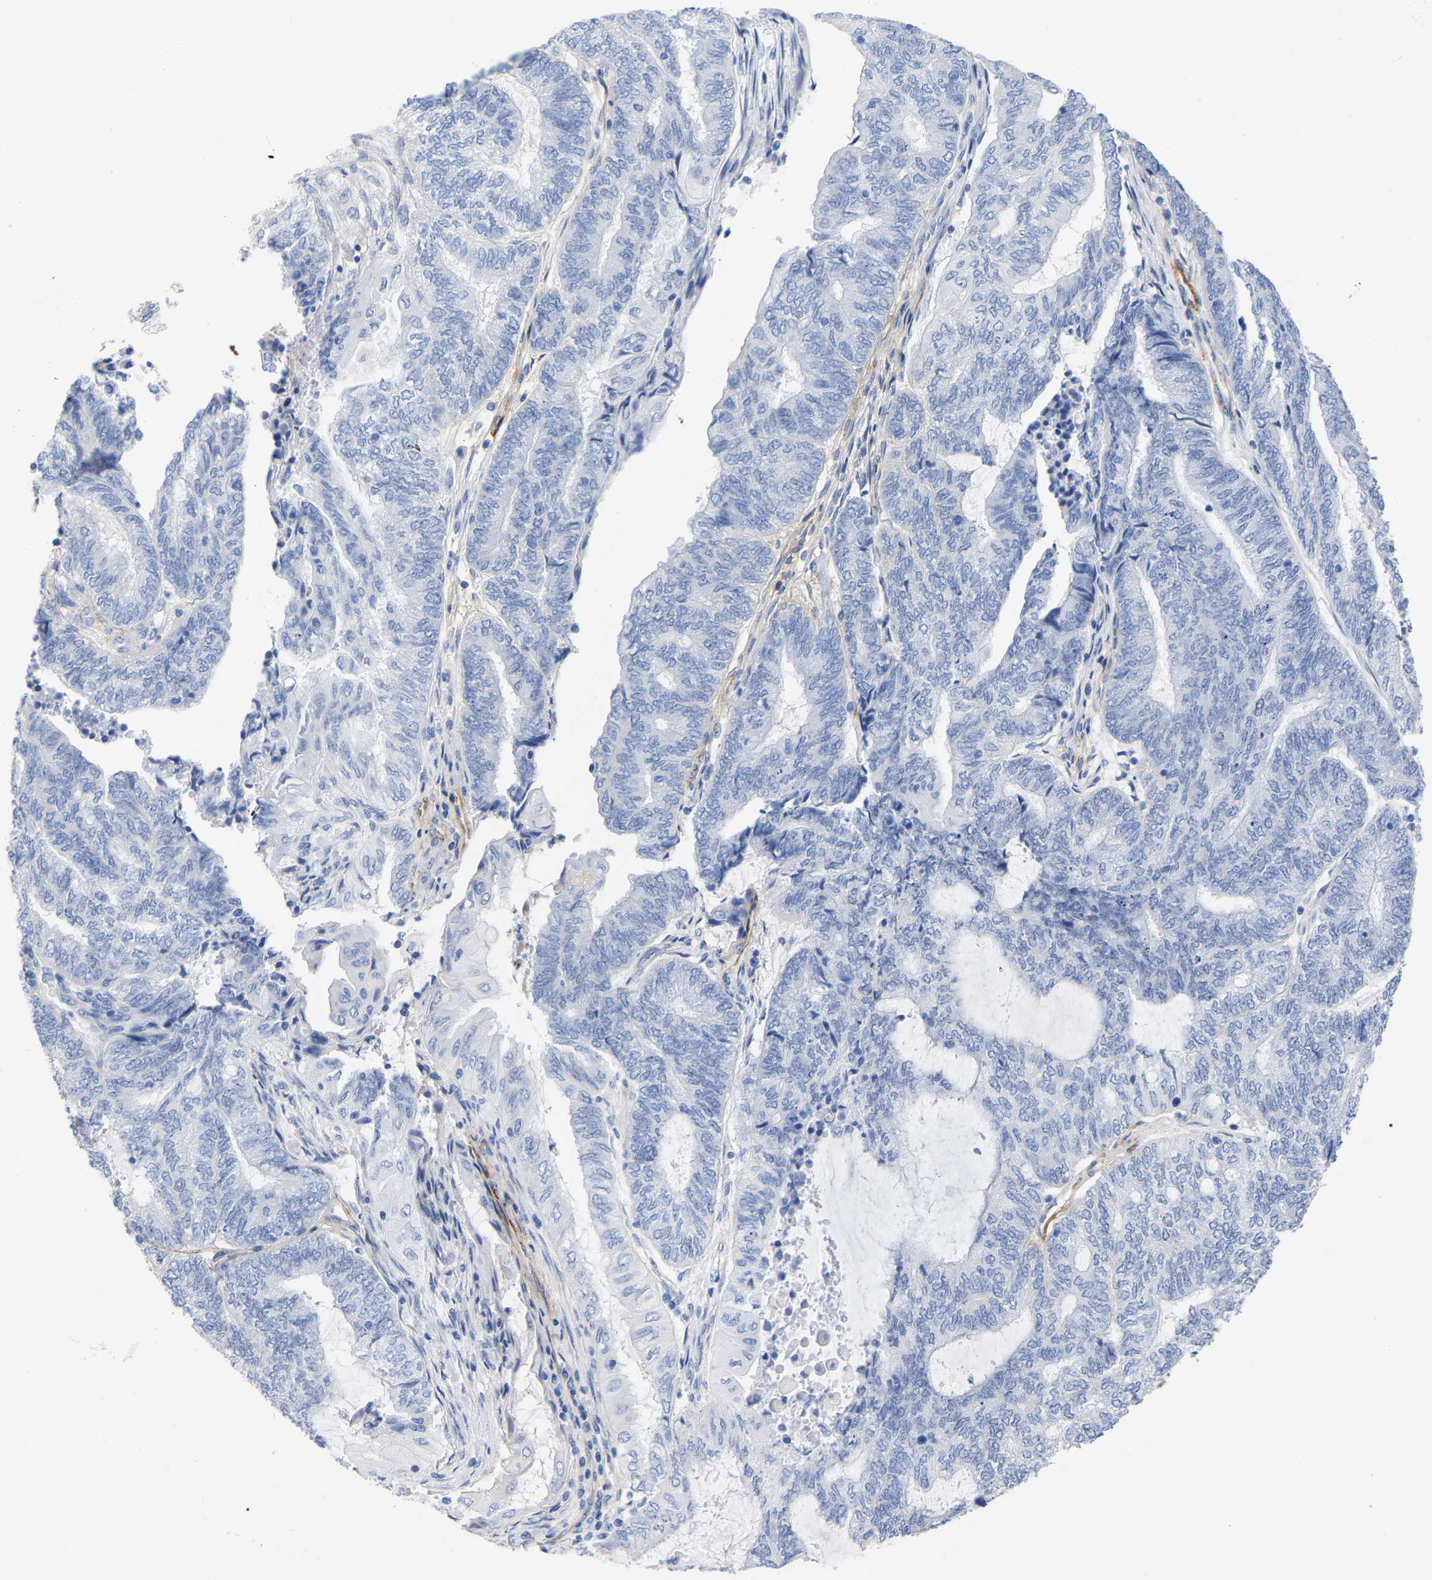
{"staining": {"intensity": "negative", "quantity": "none", "location": "none"}, "tissue": "endometrial cancer", "cell_type": "Tumor cells", "image_type": "cancer", "snomed": [{"axis": "morphology", "description": "Adenocarcinoma, NOS"}, {"axis": "topography", "description": "Uterus"}, {"axis": "topography", "description": "Endometrium"}], "caption": "Tumor cells are negative for brown protein staining in endometrial adenocarcinoma. Brightfield microscopy of immunohistochemistry stained with DAB (brown) and hematoxylin (blue), captured at high magnification.", "gene": "HAPLN1", "patient": {"sex": "female", "age": 70}}